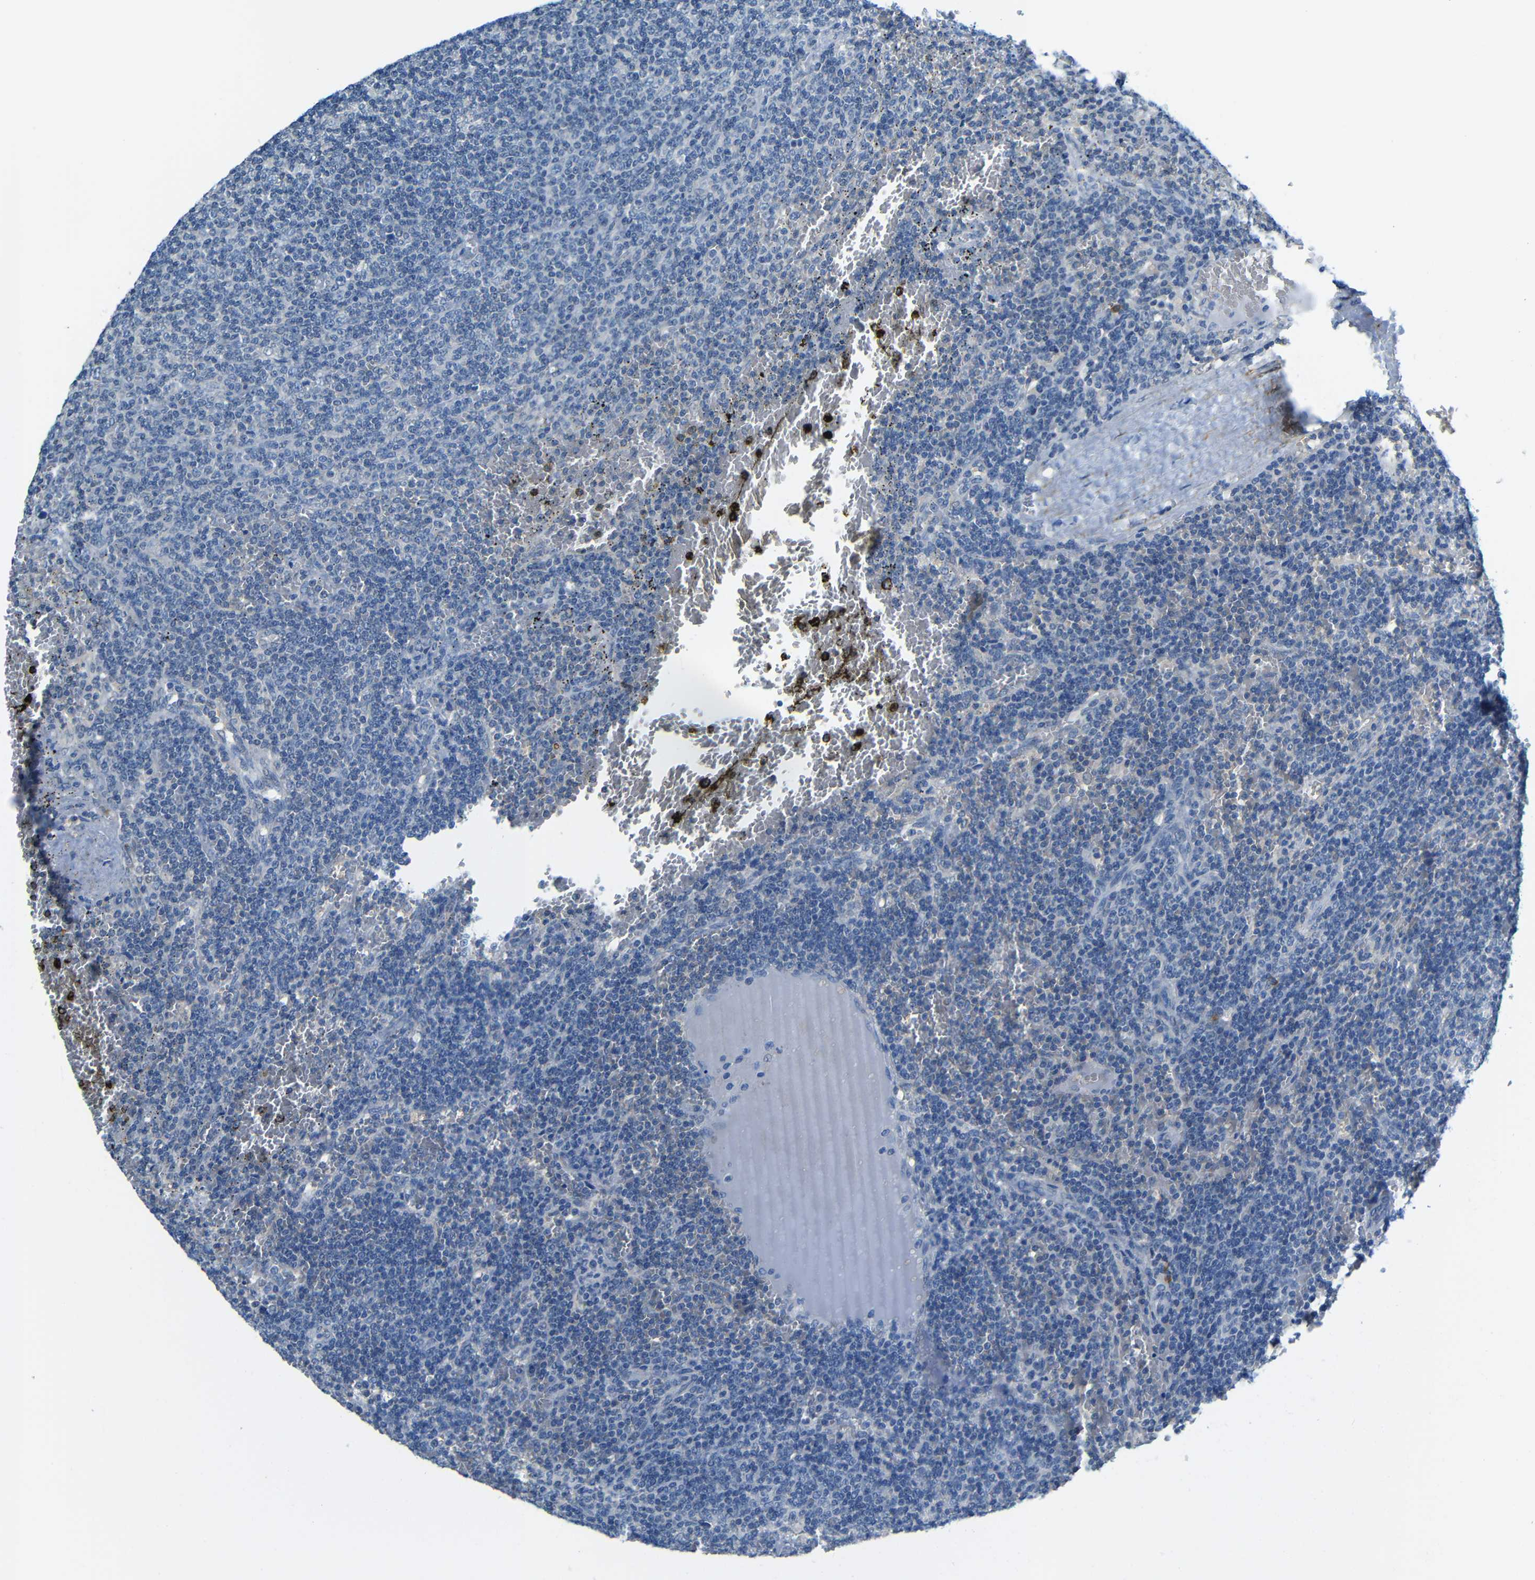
{"staining": {"intensity": "negative", "quantity": "none", "location": "none"}, "tissue": "lymphoma", "cell_type": "Tumor cells", "image_type": "cancer", "snomed": [{"axis": "morphology", "description": "Malignant lymphoma, non-Hodgkin's type, Low grade"}, {"axis": "topography", "description": "Spleen"}], "caption": "Tumor cells show no significant expression in malignant lymphoma, non-Hodgkin's type (low-grade).", "gene": "NEGR1", "patient": {"sex": "female", "age": 50}}